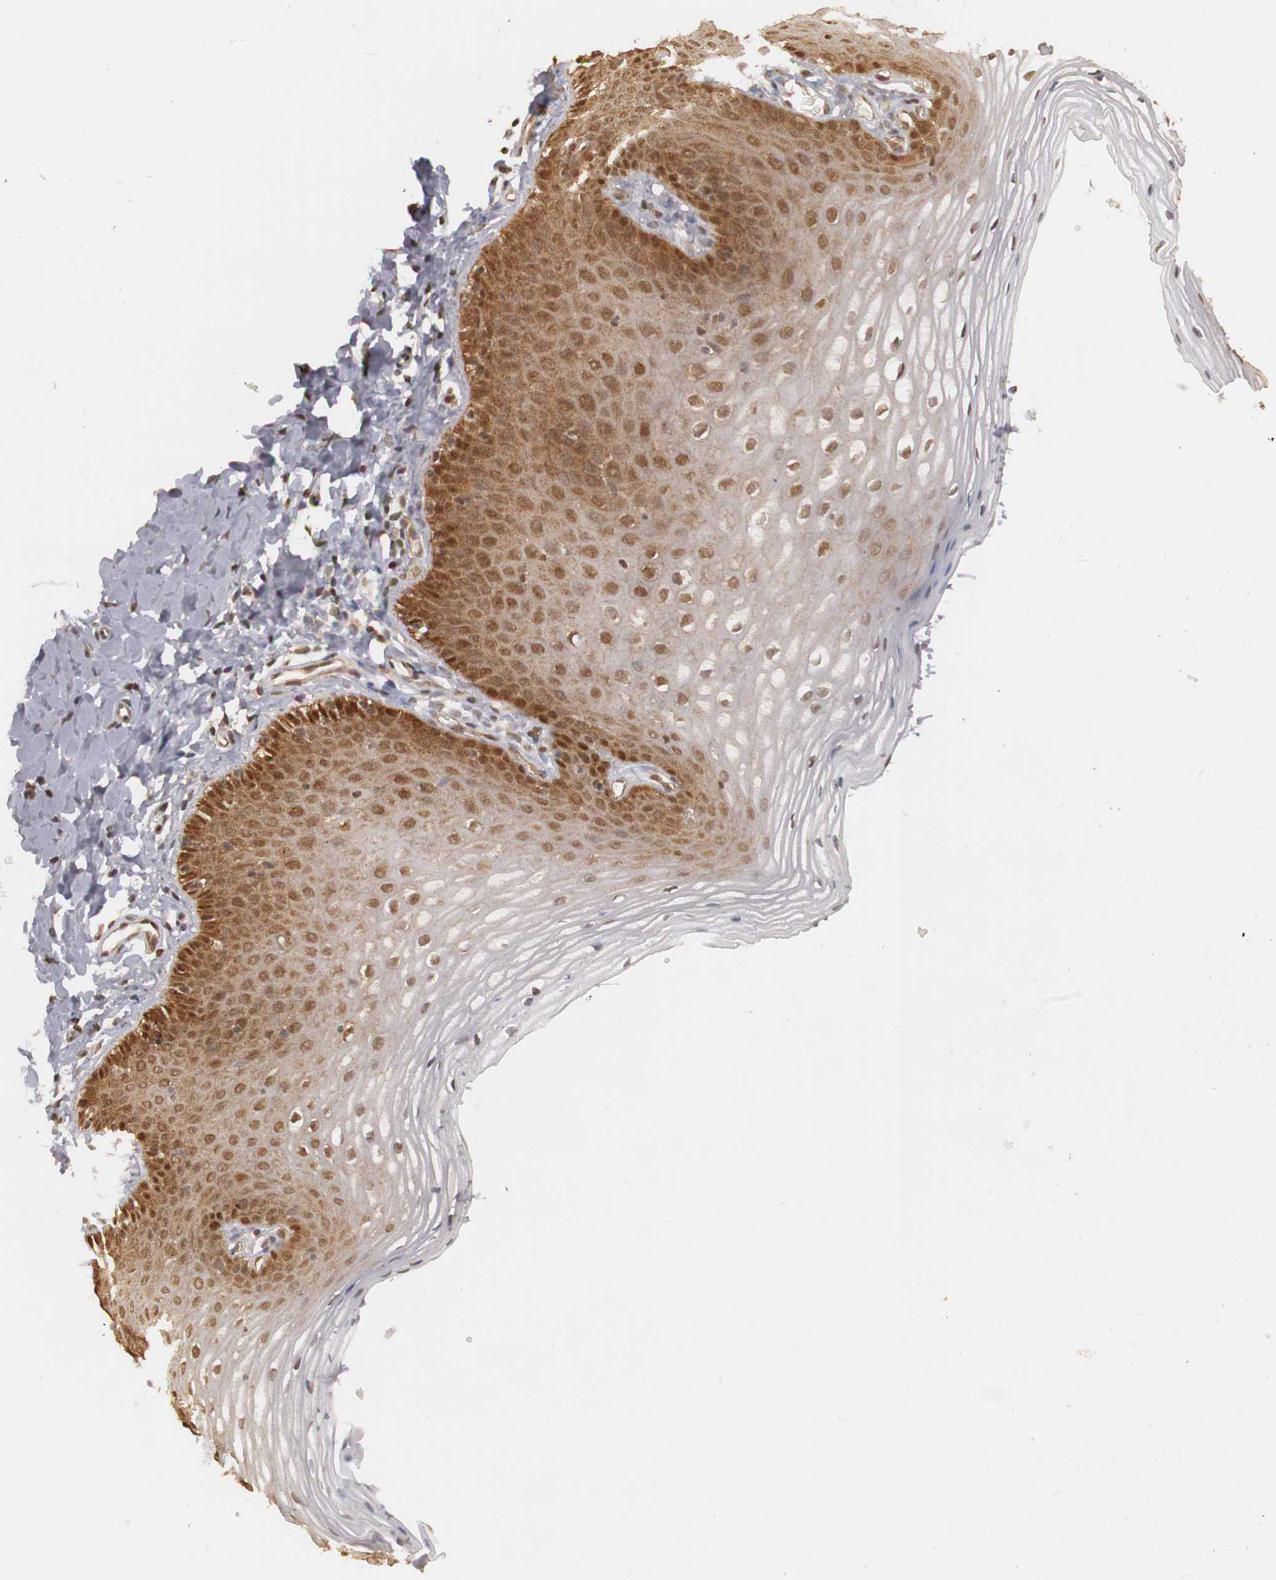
{"staining": {"intensity": "moderate", "quantity": ">75%", "location": "cytoplasmic/membranous,nuclear"}, "tissue": "vagina", "cell_type": "Squamous epithelial cells", "image_type": "normal", "snomed": [{"axis": "morphology", "description": "Normal tissue, NOS"}, {"axis": "topography", "description": "Vagina"}], "caption": "Squamous epithelial cells display medium levels of moderate cytoplasmic/membranous,nuclear expression in about >75% of cells in normal vagina. (DAB IHC with brightfield microscopy, high magnification).", "gene": "PLEKHA1", "patient": {"sex": "female", "age": 55}}